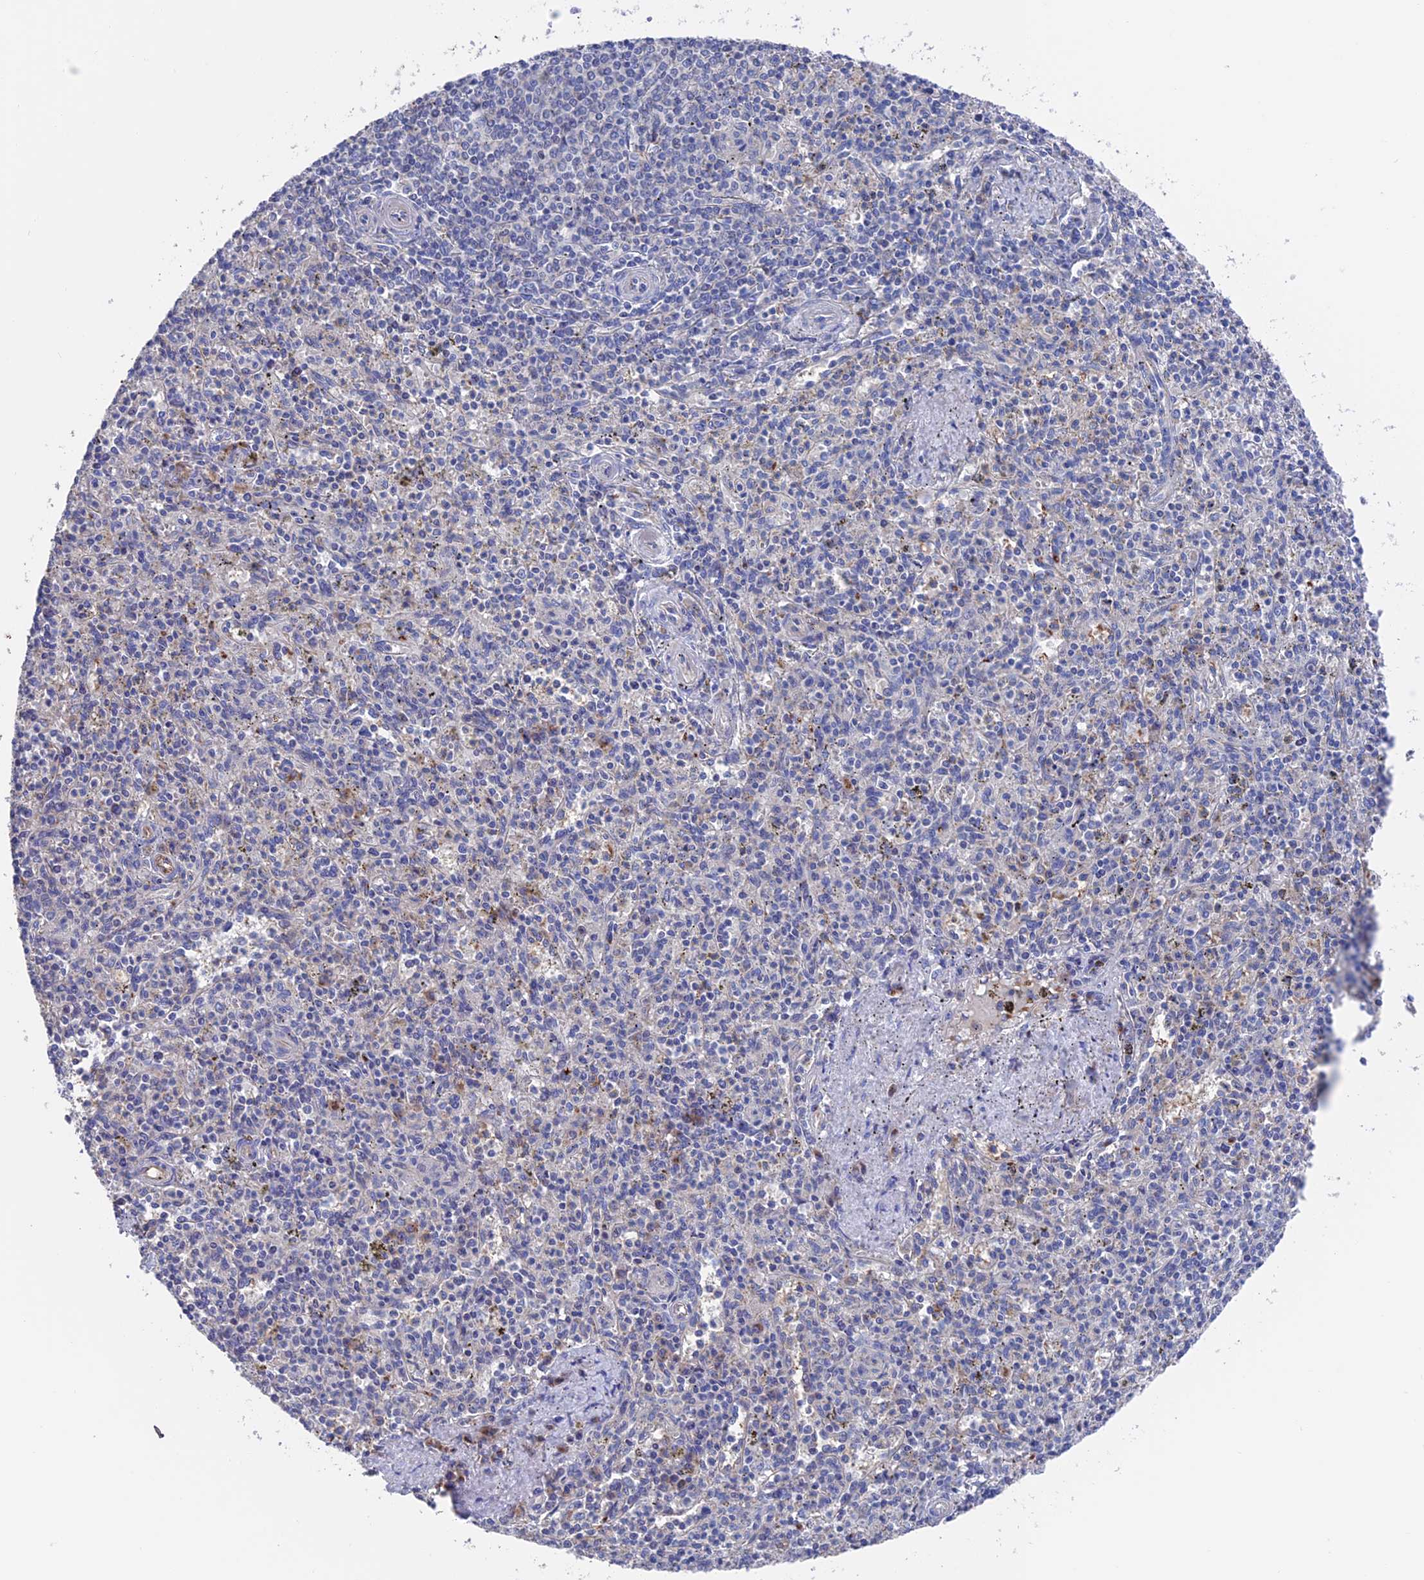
{"staining": {"intensity": "negative", "quantity": "none", "location": "none"}, "tissue": "spleen", "cell_type": "Cells in red pulp", "image_type": "normal", "snomed": [{"axis": "morphology", "description": "Normal tissue, NOS"}, {"axis": "topography", "description": "Spleen"}], "caption": "An image of spleen stained for a protein shows no brown staining in cells in red pulp.", "gene": "HPF1", "patient": {"sex": "male", "age": 72}}